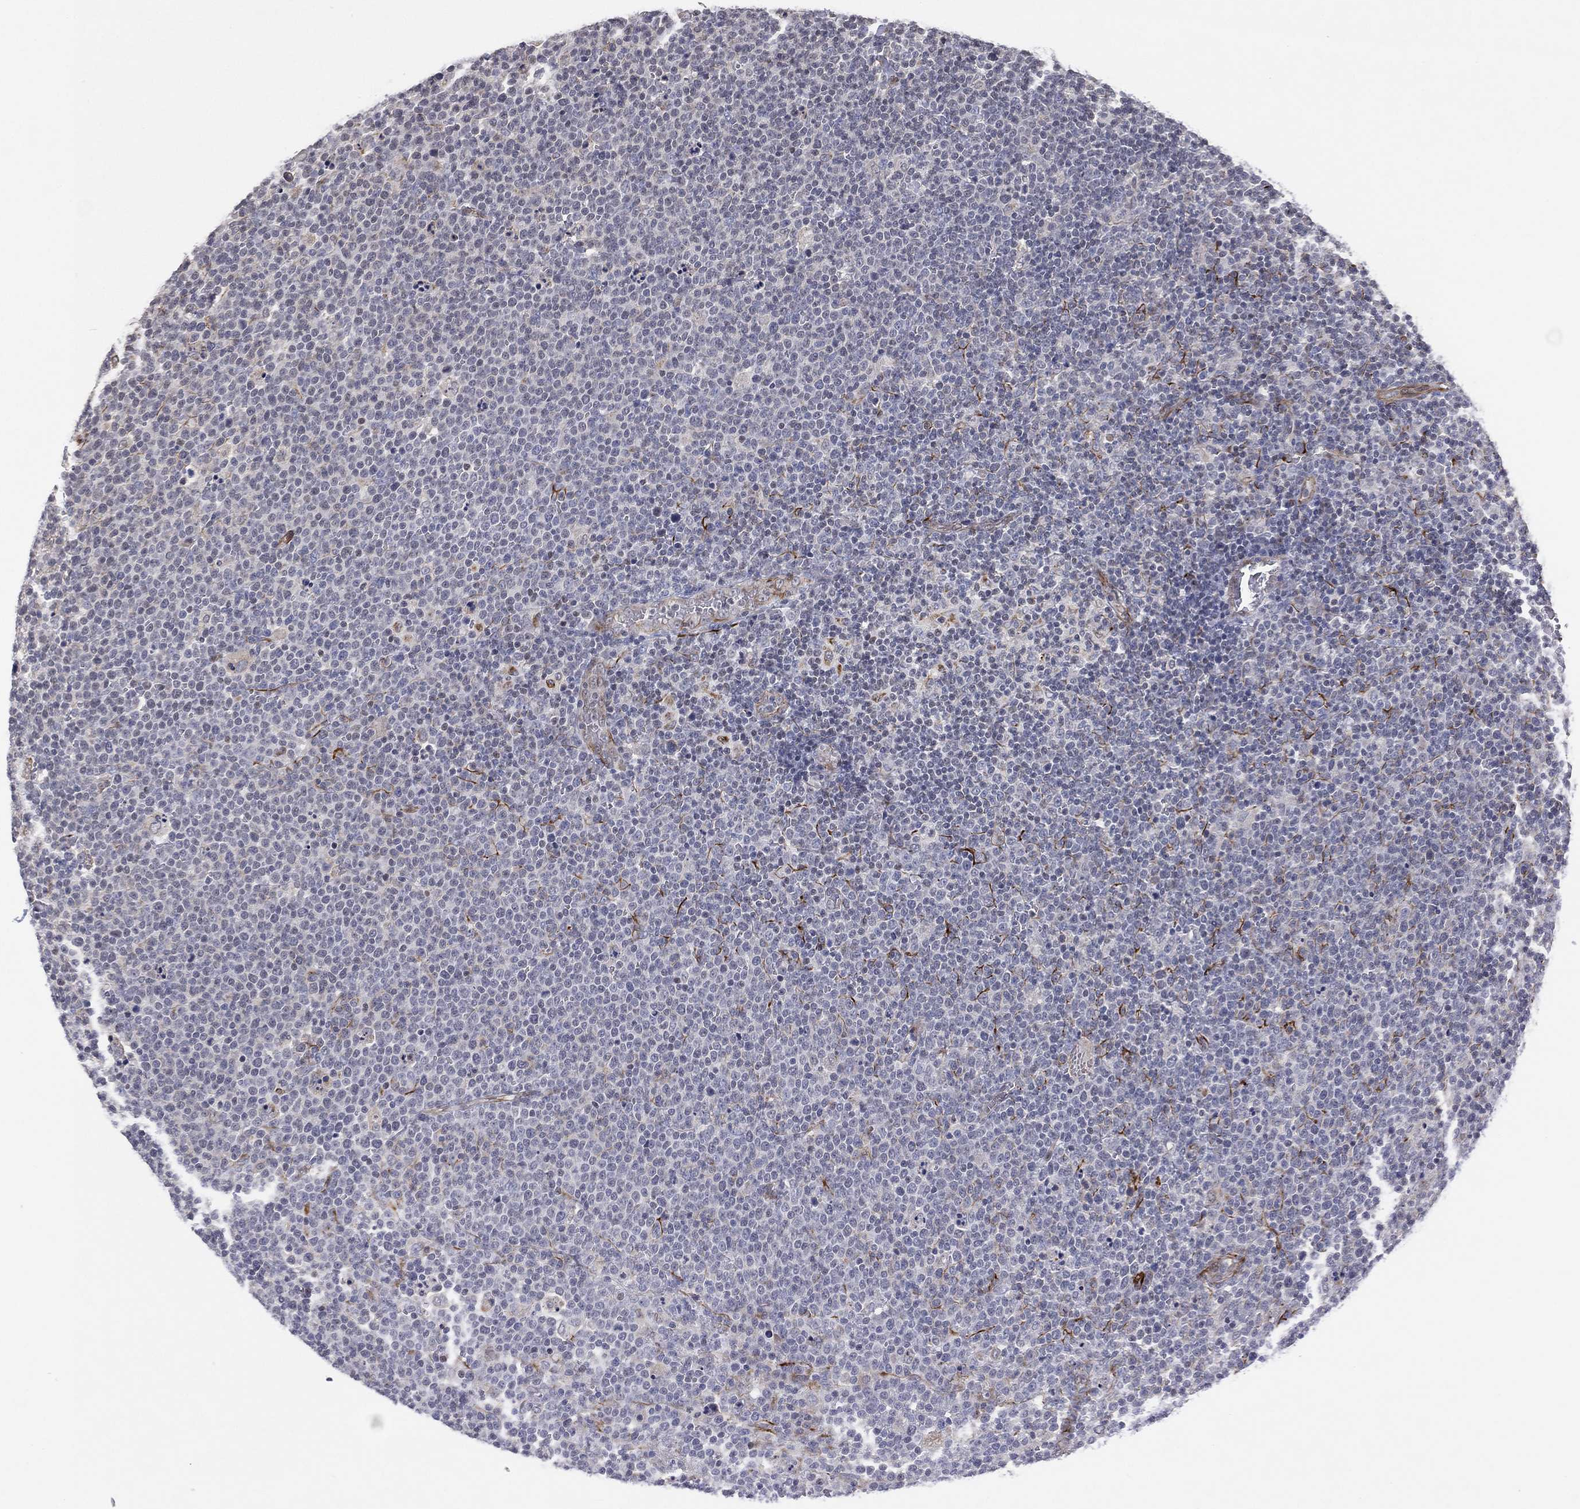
{"staining": {"intensity": "negative", "quantity": "none", "location": "none"}, "tissue": "lymphoma", "cell_type": "Tumor cells", "image_type": "cancer", "snomed": [{"axis": "morphology", "description": "Malignant lymphoma, non-Hodgkin's type, High grade"}, {"axis": "topography", "description": "Lymph node"}], "caption": "A high-resolution histopathology image shows IHC staining of lymphoma, which exhibits no significant positivity in tumor cells.", "gene": "FLI1", "patient": {"sex": "male", "age": 61}}